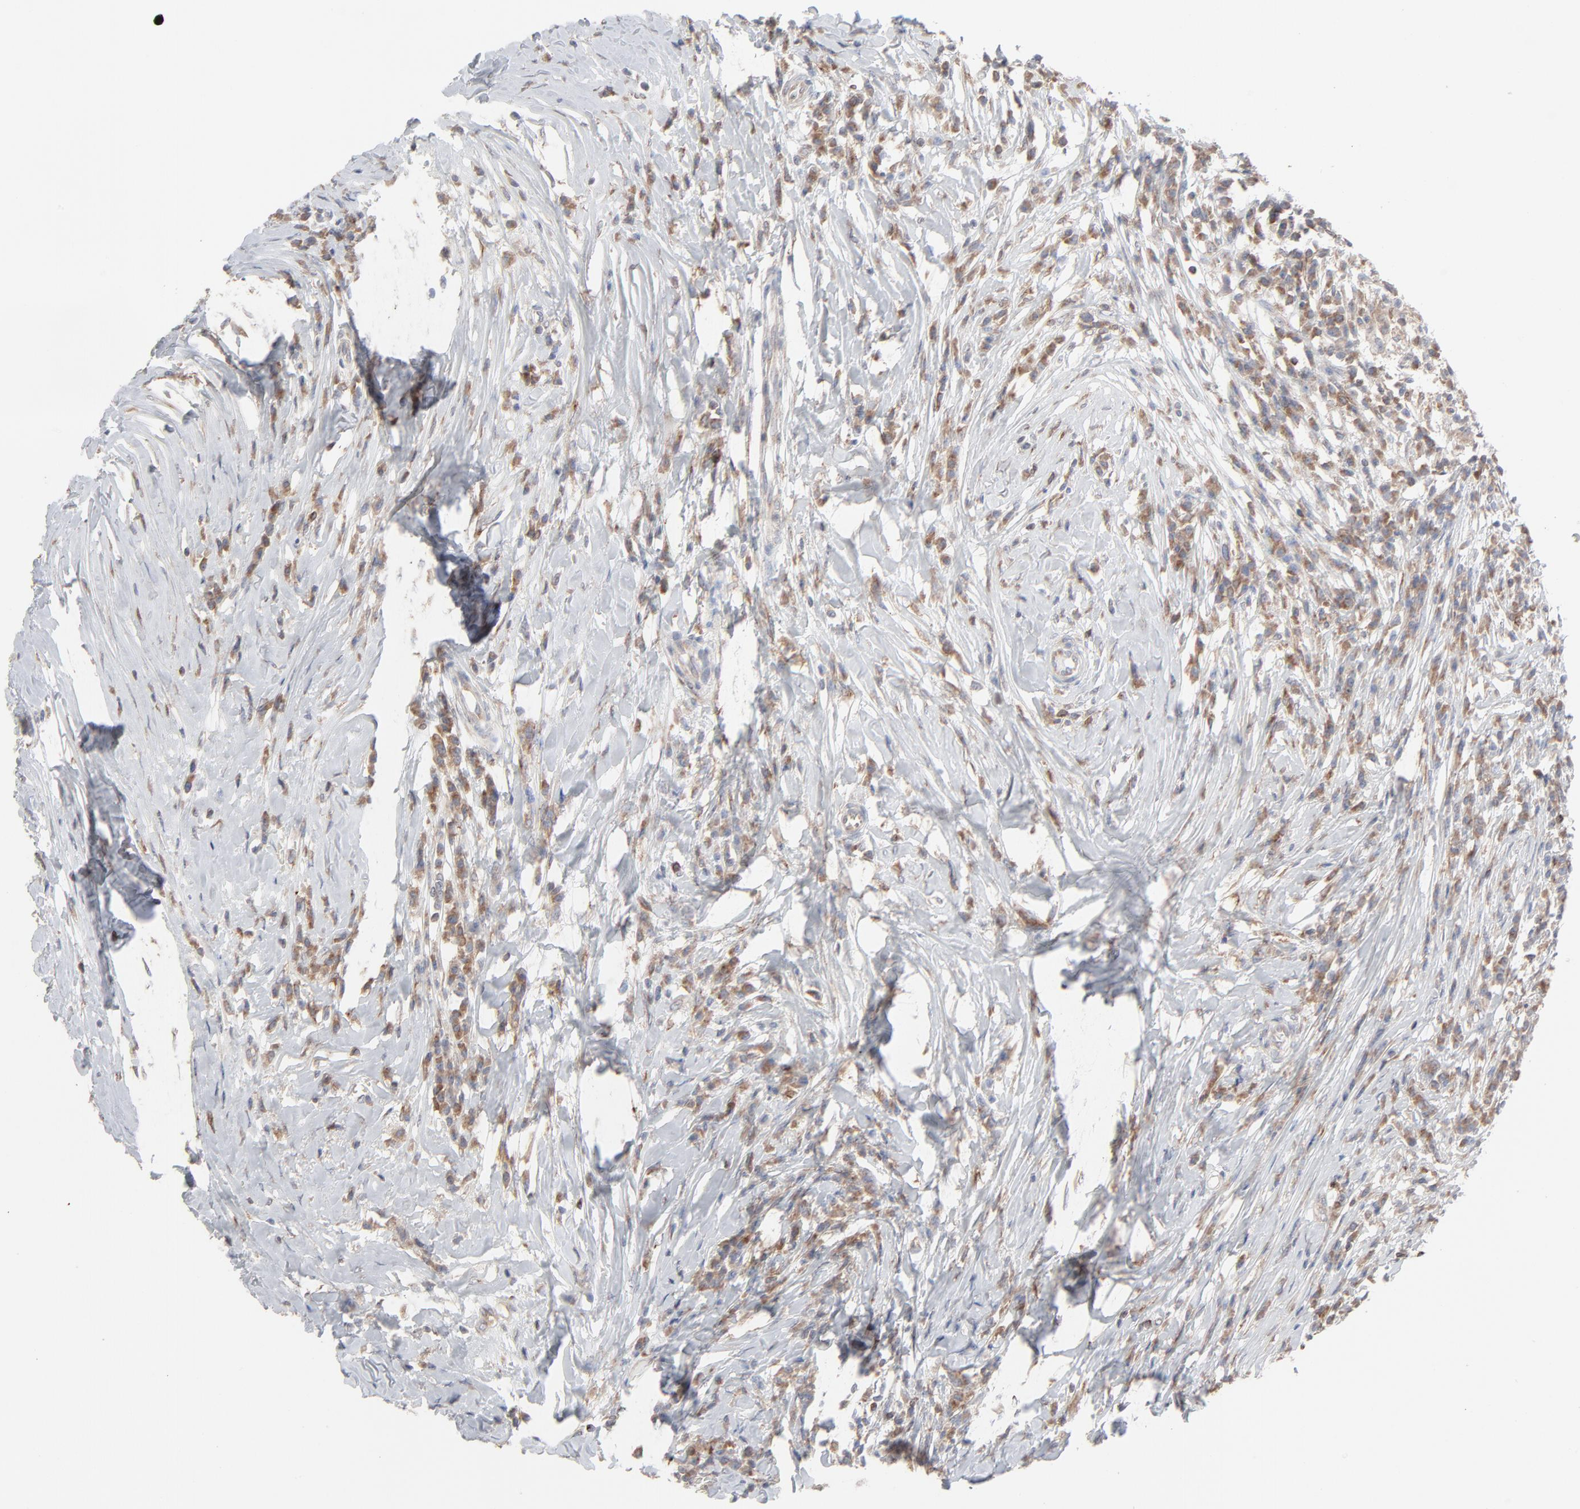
{"staining": {"intensity": "moderate", "quantity": ">75%", "location": "cytoplasmic/membranous"}, "tissue": "head and neck cancer", "cell_type": "Tumor cells", "image_type": "cancer", "snomed": [{"axis": "morphology", "description": "Adenocarcinoma, NOS"}, {"axis": "topography", "description": "Salivary gland"}, {"axis": "topography", "description": "Head-Neck"}], "caption": "Moderate cytoplasmic/membranous positivity is identified in about >75% of tumor cells in head and neck adenocarcinoma. Using DAB (3,3'-diaminobenzidine) (brown) and hematoxylin (blue) stains, captured at high magnification using brightfield microscopy.", "gene": "KDSR", "patient": {"sex": "female", "age": 65}}